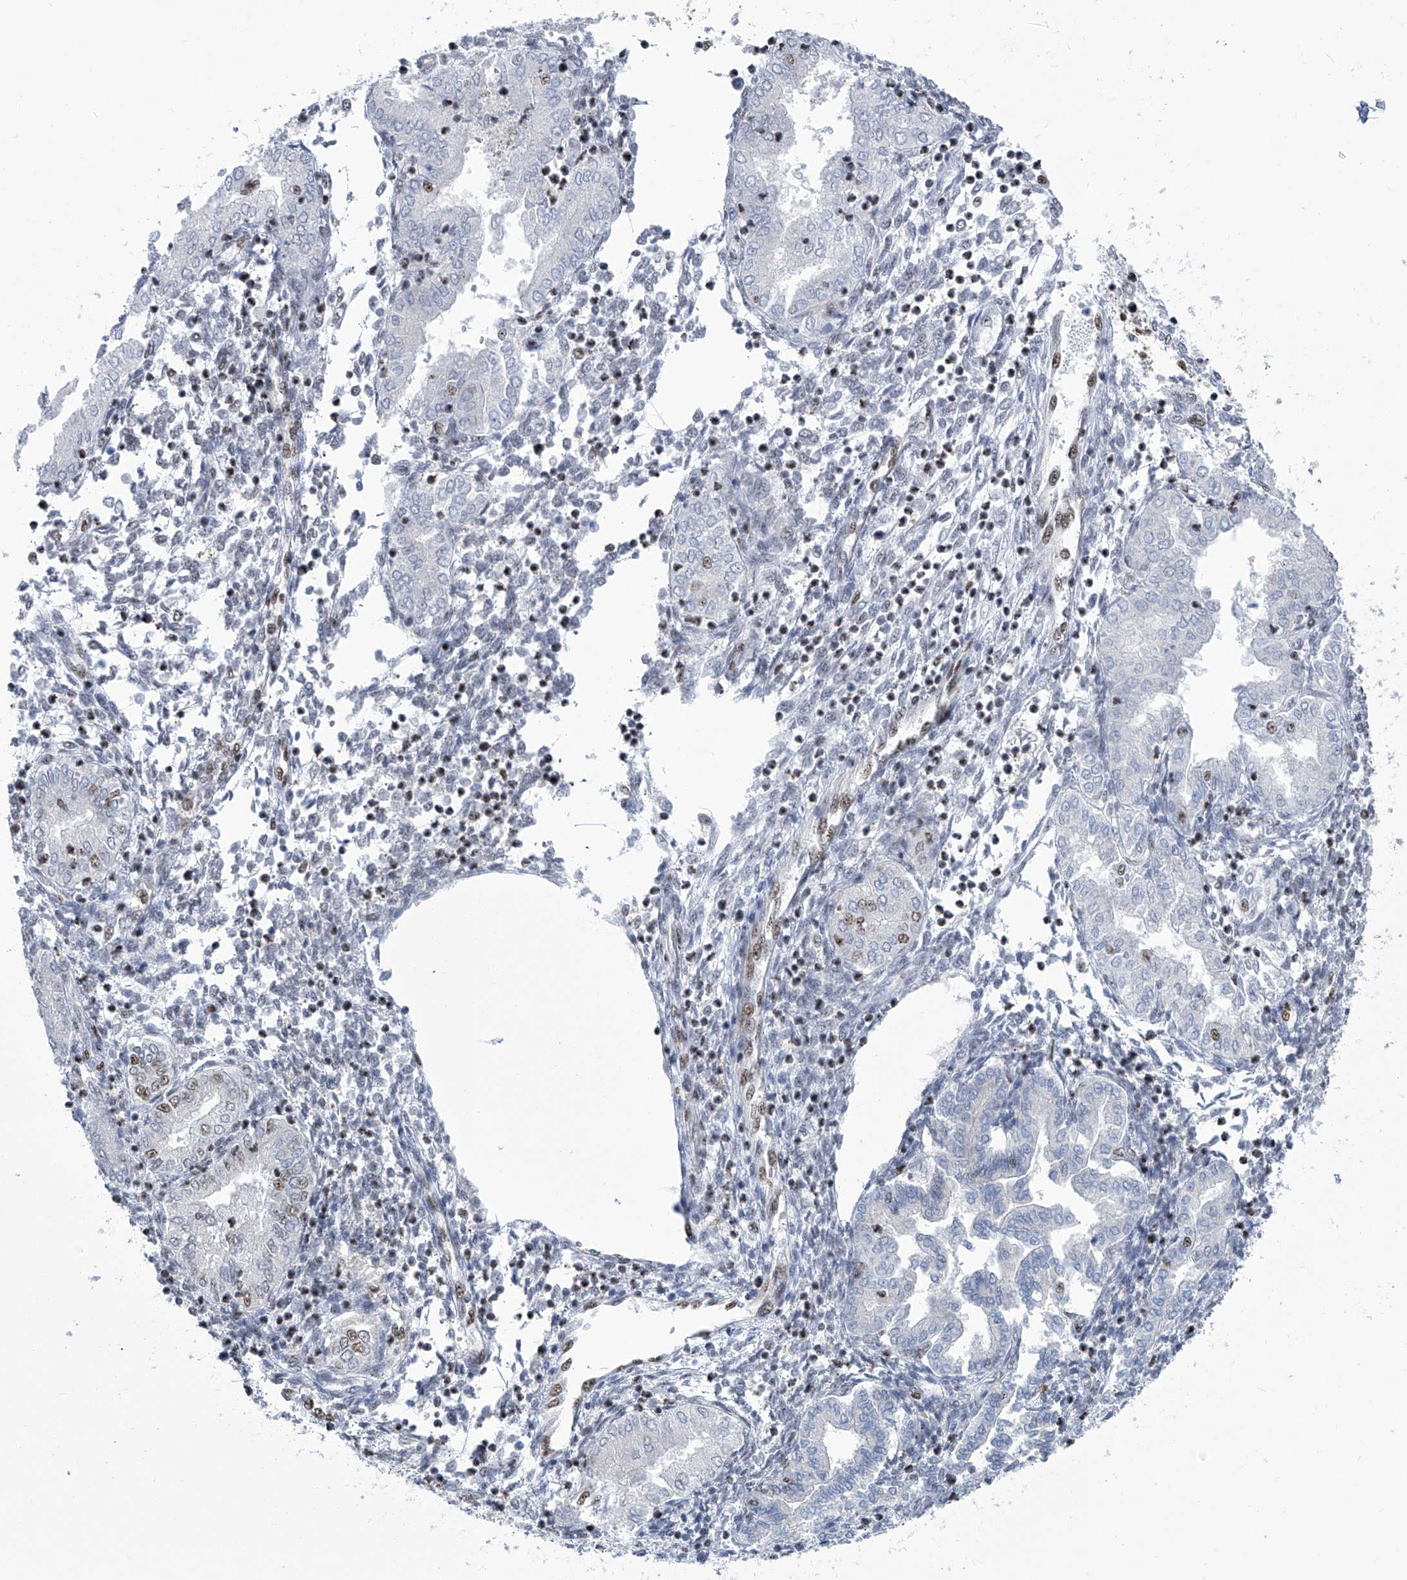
{"staining": {"intensity": "moderate", "quantity": "<25%", "location": "nuclear"}, "tissue": "endometrium", "cell_type": "Cells in endometrial stroma", "image_type": "normal", "snomed": [{"axis": "morphology", "description": "Normal tissue, NOS"}, {"axis": "topography", "description": "Endometrium"}], "caption": "Immunohistochemical staining of normal human endometrium reveals <25% levels of moderate nuclear protein positivity in approximately <25% of cells in endometrial stroma. (Stains: DAB in brown, nuclei in blue, Microscopy: brightfield microscopy at high magnification).", "gene": "FBXL4", "patient": {"sex": "female", "age": 53}}